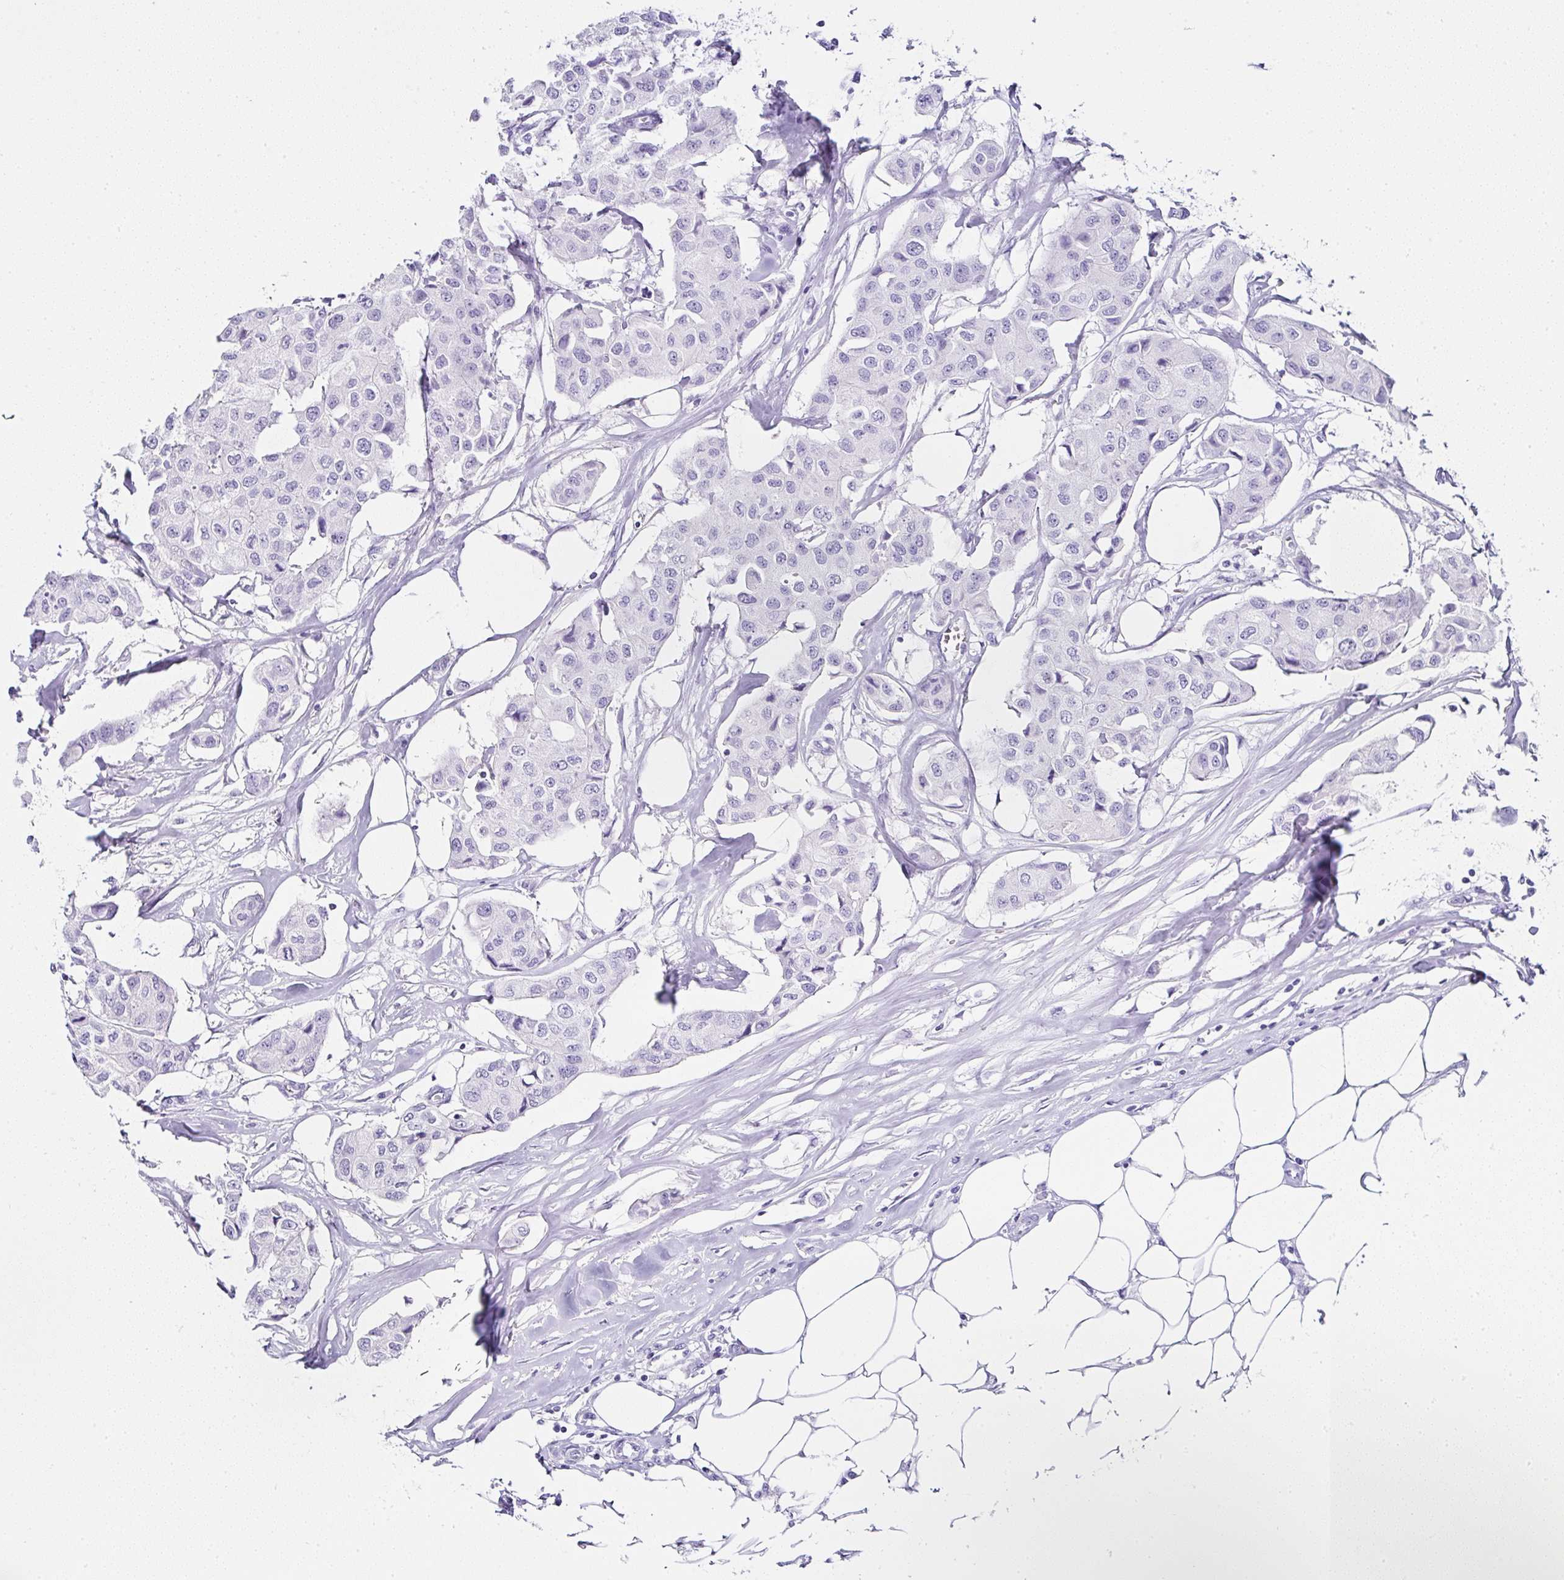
{"staining": {"intensity": "negative", "quantity": "none", "location": "none"}, "tissue": "breast cancer", "cell_type": "Tumor cells", "image_type": "cancer", "snomed": [{"axis": "morphology", "description": "Duct carcinoma"}, {"axis": "topography", "description": "Breast"}, {"axis": "topography", "description": "Lymph node"}], "caption": "Immunohistochemistry image of human breast invasive ductal carcinoma stained for a protein (brown), which demonstrates no expression in tumor cells. (Brightfield microscopy of DAB (3,3'-diaminobenzidine) IHC at high magnification).", "gene": "SERPINB3", "patient": {"sex": "female", "age": 80}}